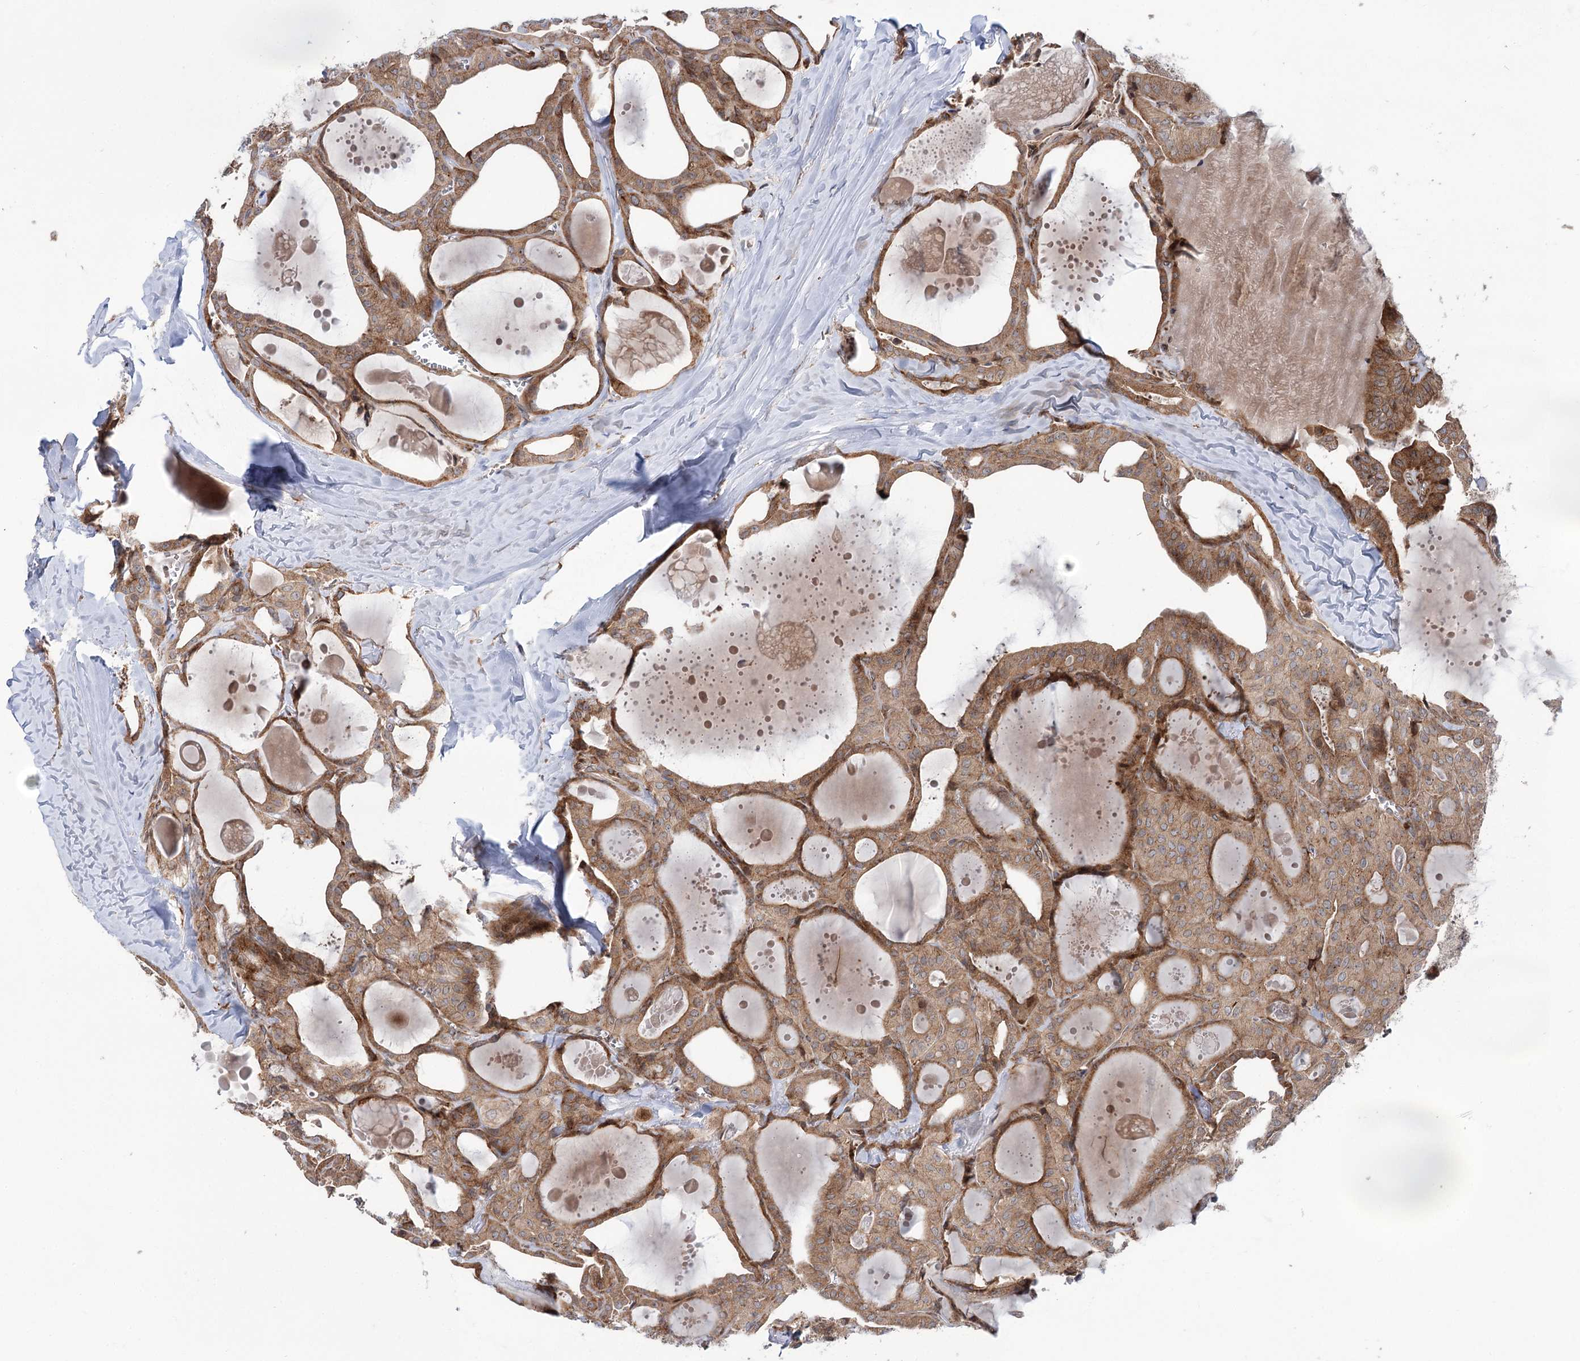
{"staining": {"intensity": "moderate", "quantity": ">75%", "location": "cytoplasmic/membranous"}, "tissue": "thyroid cancer", "cell_type": "Tumor cells", "image_type": "cancer", "snomed": [{"axis": "morphology", "description": "Papillary adenocarcinoma, NOS"}, {"axis": "topography", "description": "Thyroid gland"}], "caption": "A photomicrograph of human papillary adenocarcinoma (thyroid) stained for a protein shows moderate cytoplasmic/membranous brown staining in tumor cells.", "gene": "VWA2", "patient": {"sex": "male", "age": 52}}